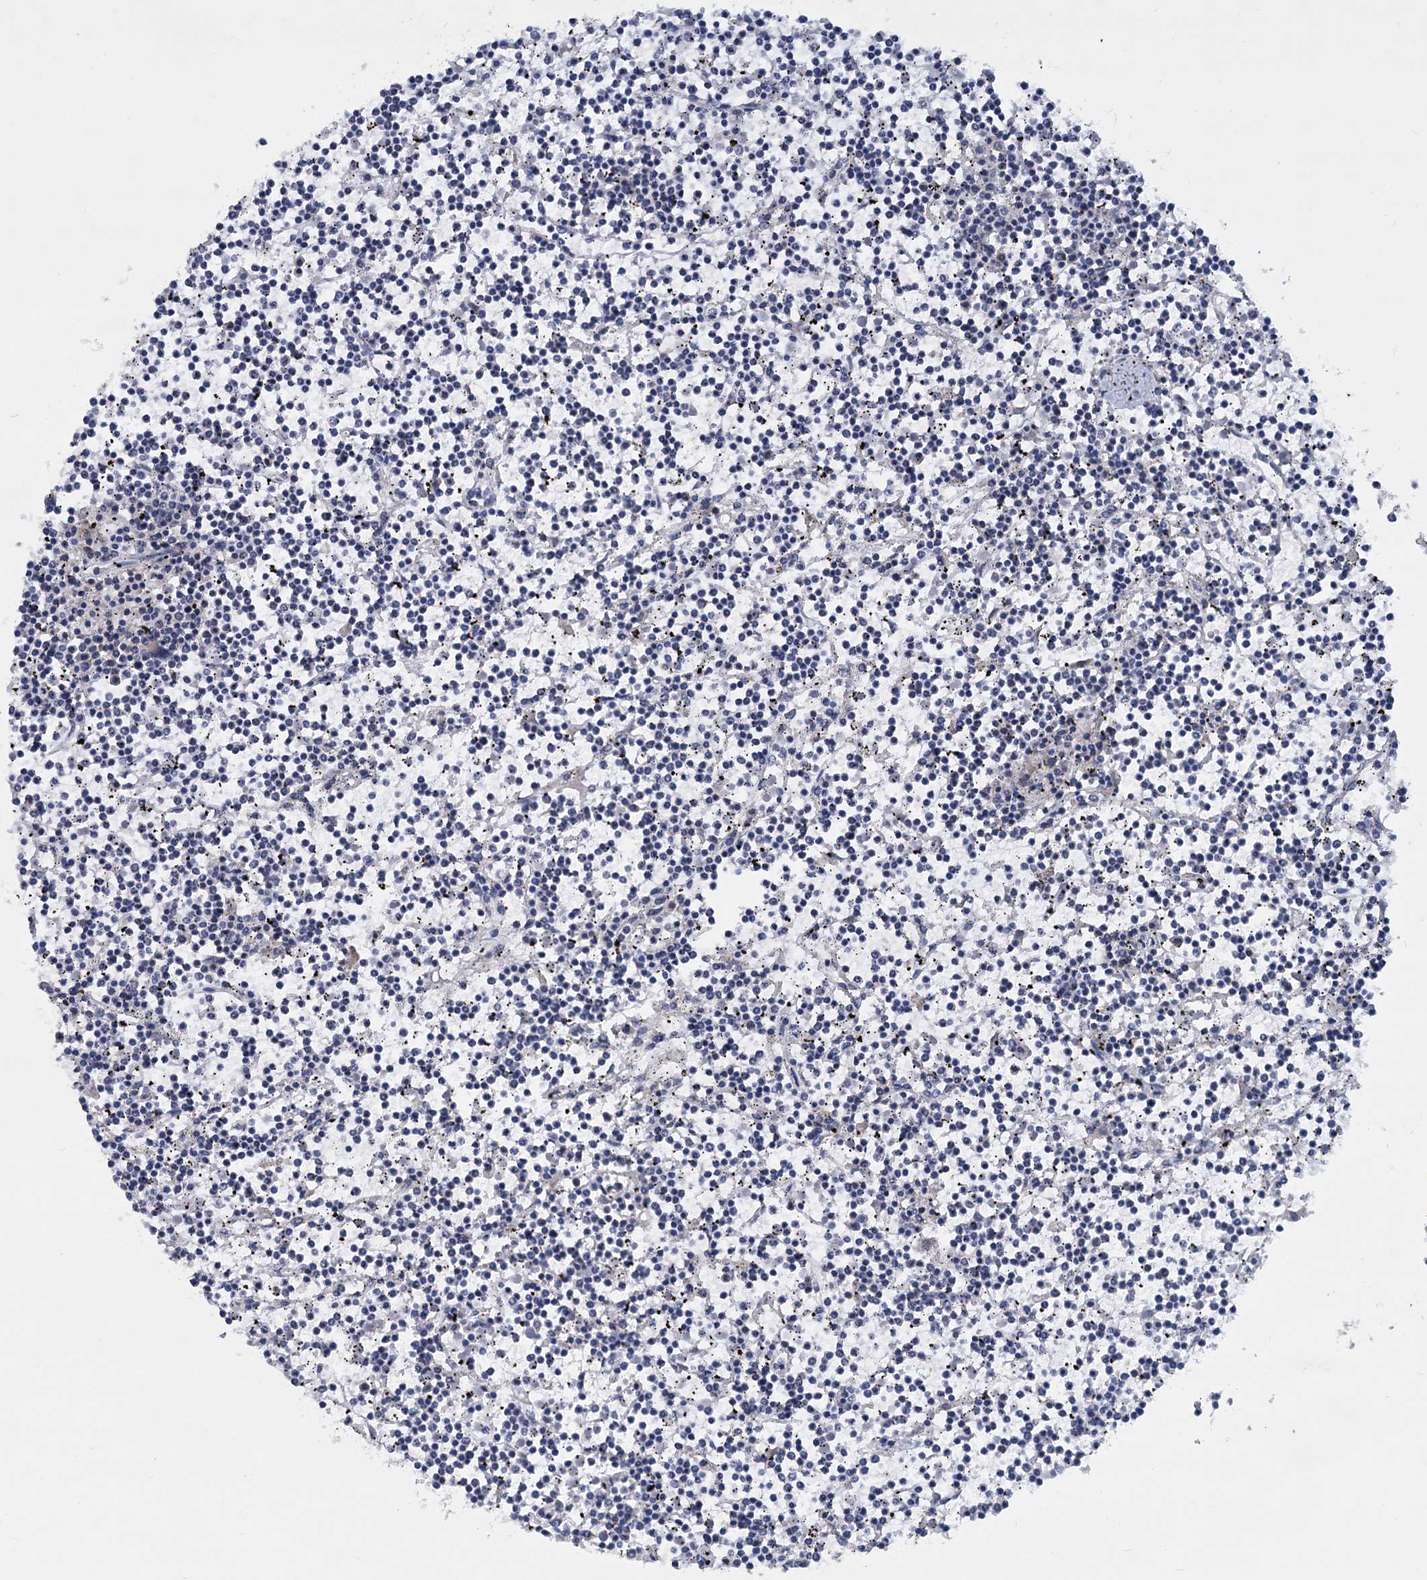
{"staining": {"intensity": "negative", "quantity": "none", "location": "none"}, "tissue": "lymphoma", "cell_type": "Tumor cells", "image_type": "cancer", "snomed": [{"axis": "morphology", "description": "Malignant lymphoma, non-Hodgkin's type, Low grade"}, {"axis": "topography", "description": "Spleen"}], "caption": "This micrograph is of low-grade malignant lymphoma, non-Hodgkin's type stained with immunohistochemistry to label a protein in brown with the nuclei are counter-stained blue. There is no positivity in tumor cells.", "gene": "LRCH4", "patient": {"sex": "female", "age": 19}}